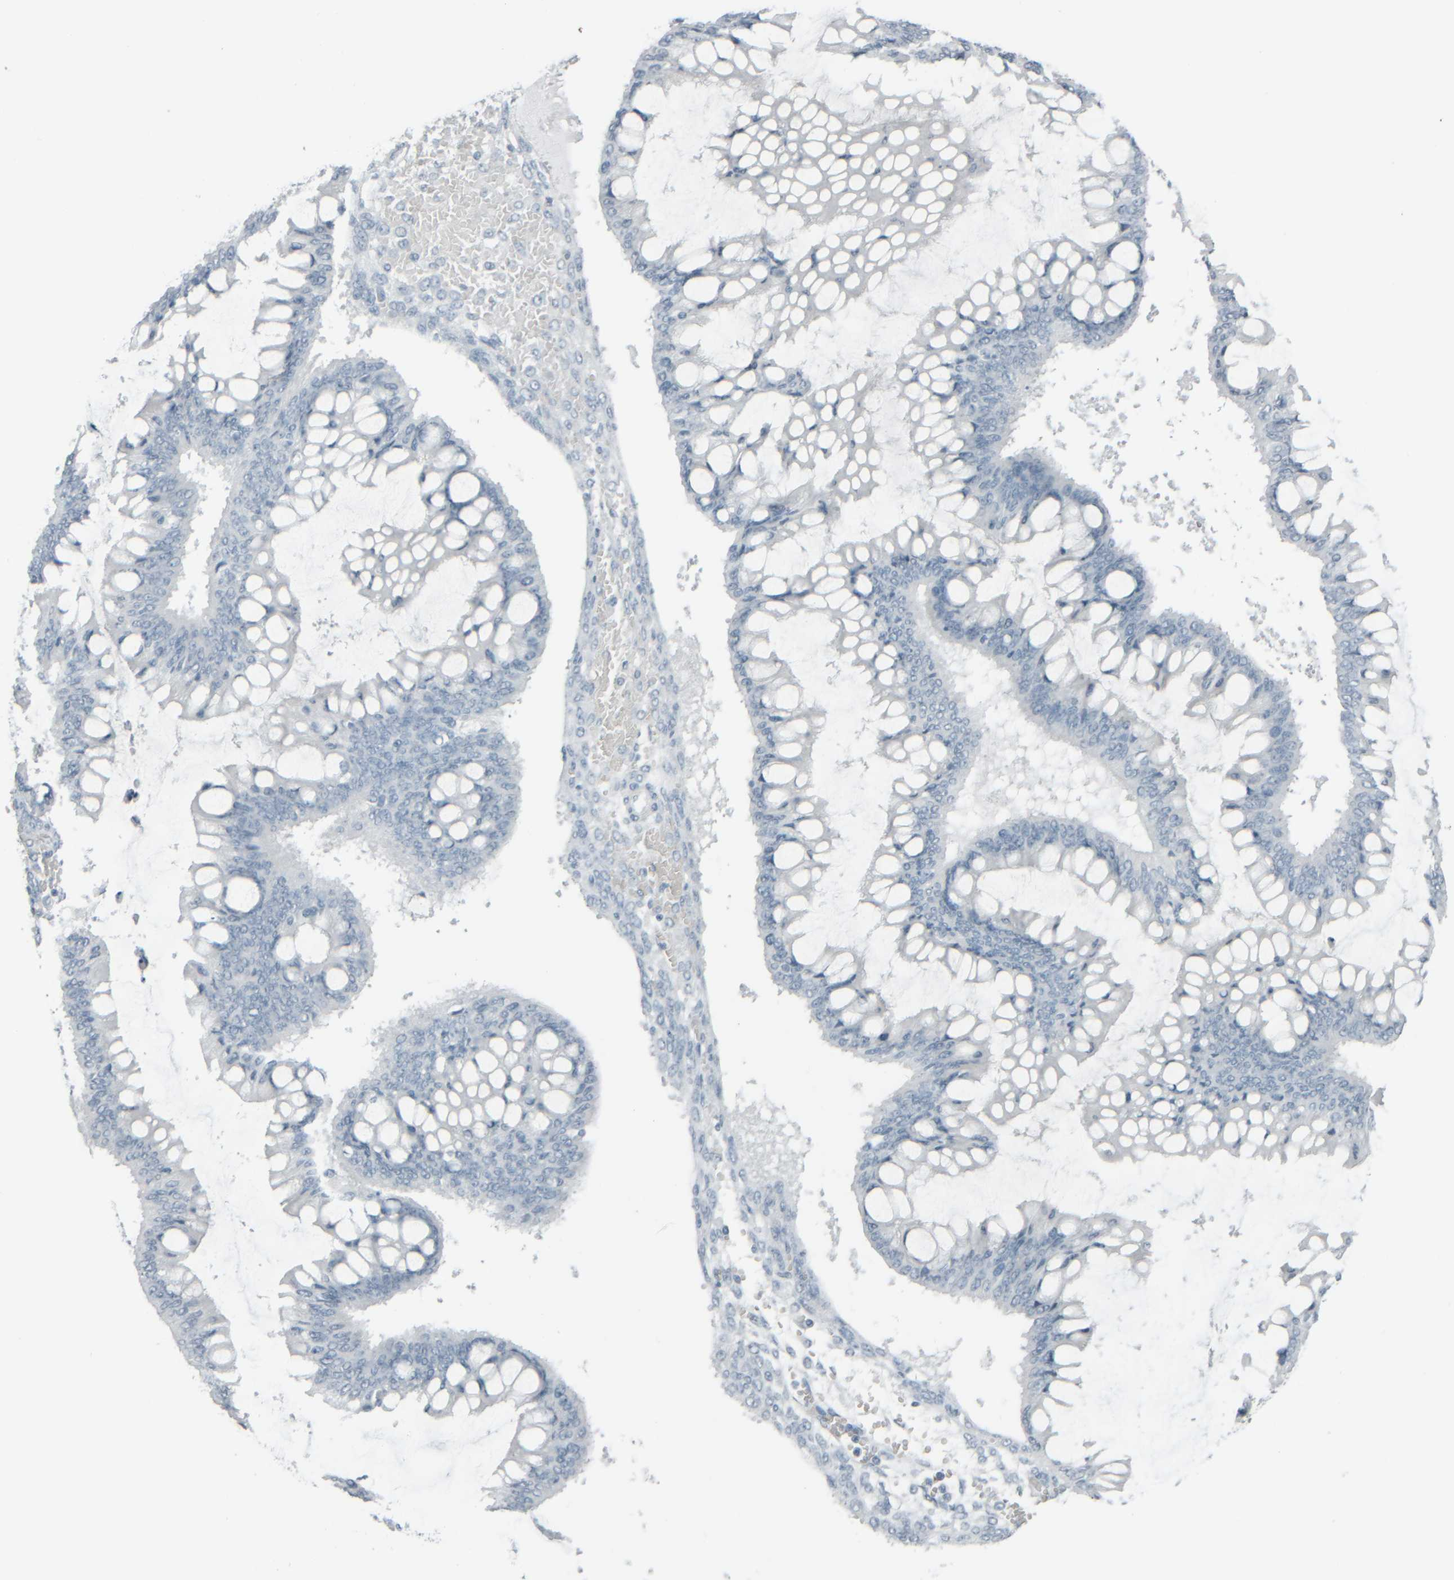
{"staining": {"intensity": "negative", "quantity": "none", "location": "none"}, "tissue": "ovarian cancer", "cell_type": "Tumor cells", "image_type": "cancer", "snomed": [{"axis": "morphology", "description": "Cystadenocarcinoma, mucinous, NOS"}, {"axis": "topography", "description": "Ovary"}], "caption": "High magnification brightfield microscopy of ovarian mucinous cystadenocarcinoma stained with DAB (3,3'-diaminobenzidine) (brown) and counterstained with hematoxylin (blue): tumor cells show no significant positivity.", "gene": "TPSAB1", "patient": {"sex": "female", "age": 73}}